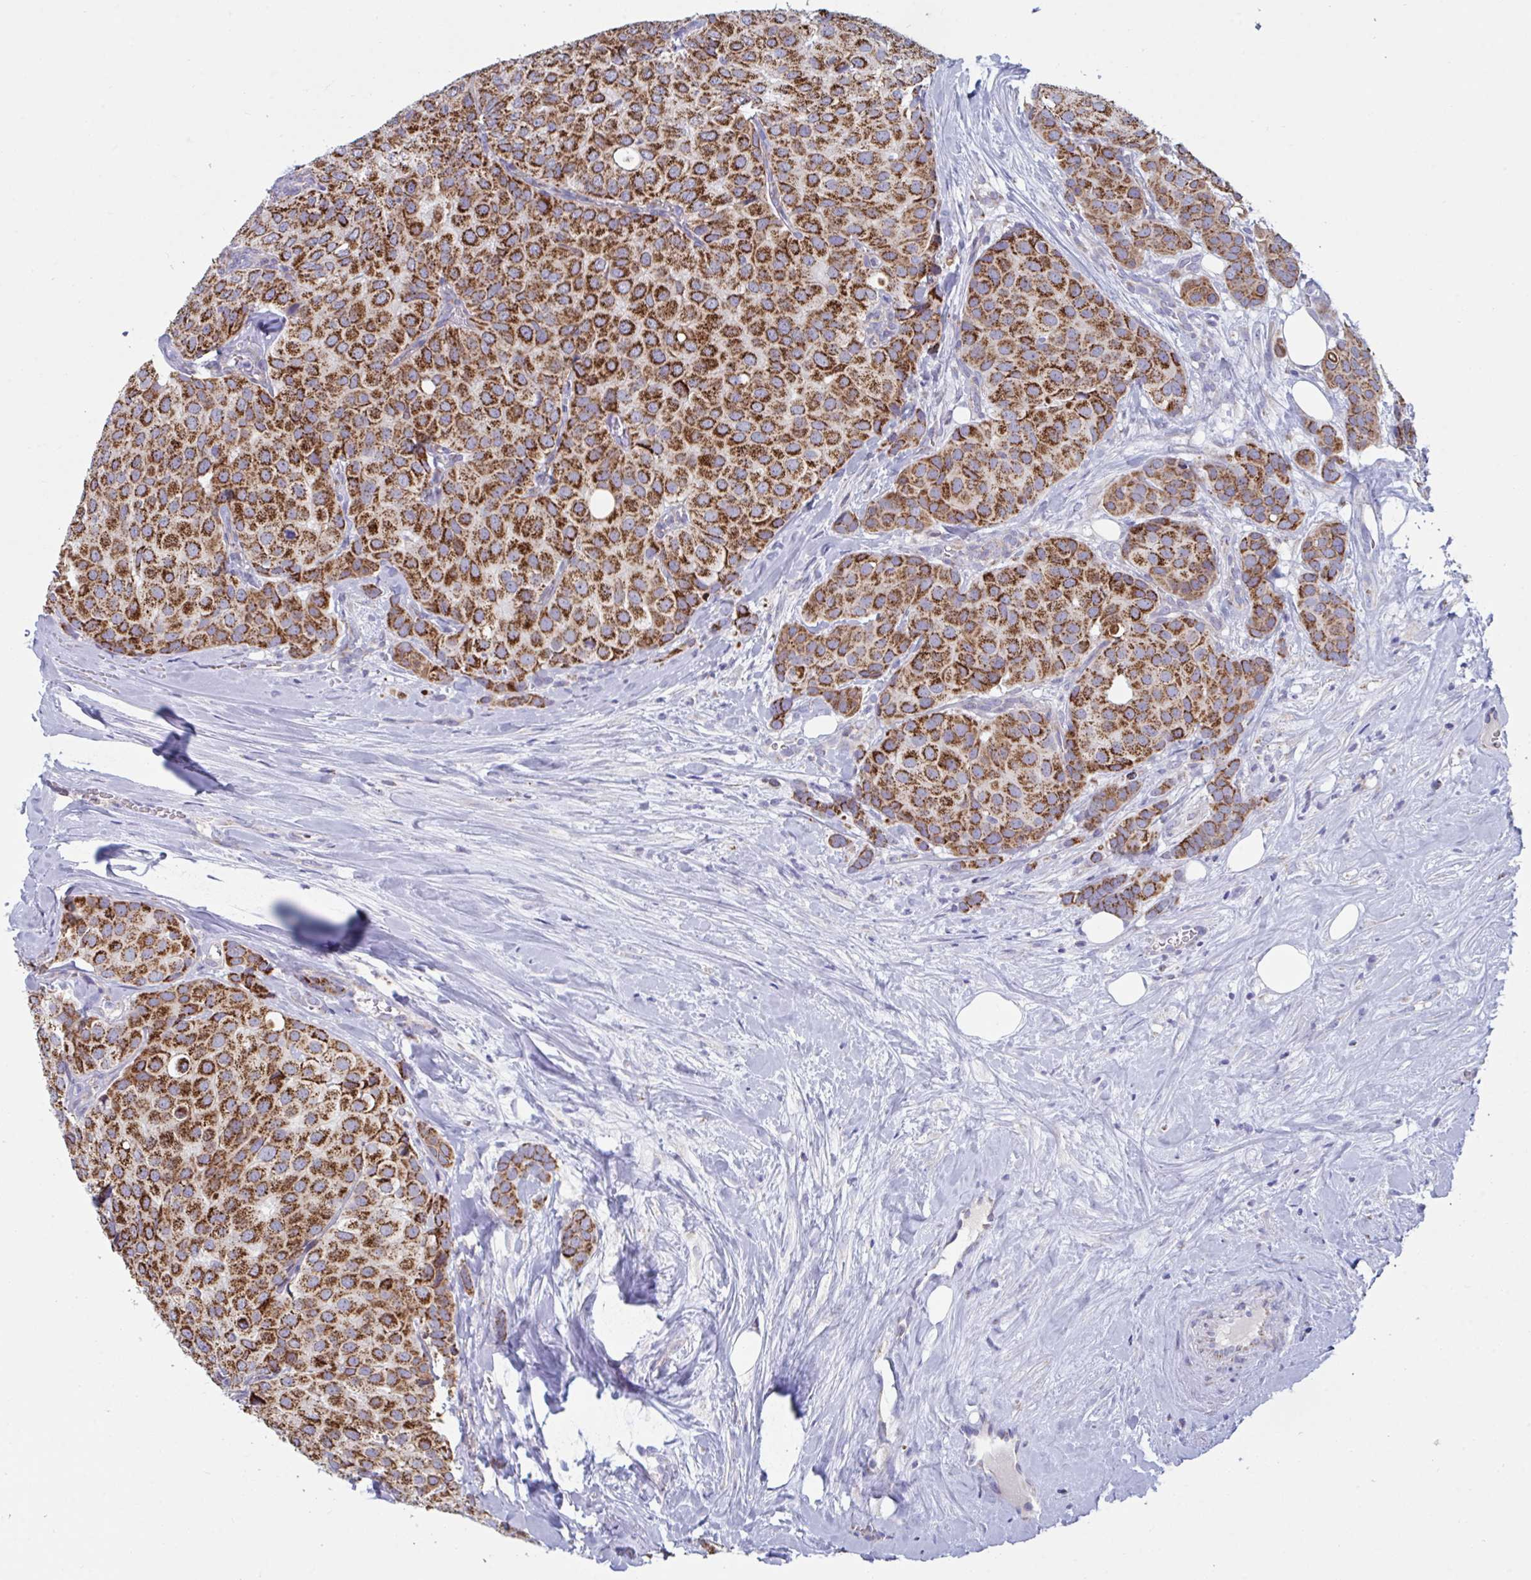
{"staining": {"intensity": "strong", "quantity": ">75%", "location": "cytoplasmic/membranous"}, "tissue": "breast cancer", "cell_type": "Tumor cells", "image_type": "cancer", "snomed": [{"axis": "morphology", "description": "Duct carcinoma"}, {"axis": "topography", "description": "Breast"}], "caption": "Strong cytoplasmic/membranous protein staining is identified in approximately >75% of tumor cells in breast cancer (invasive ductal carcinoma).", "gene": "BCAT2", "patient": {"sex": "female", "age": 70}}